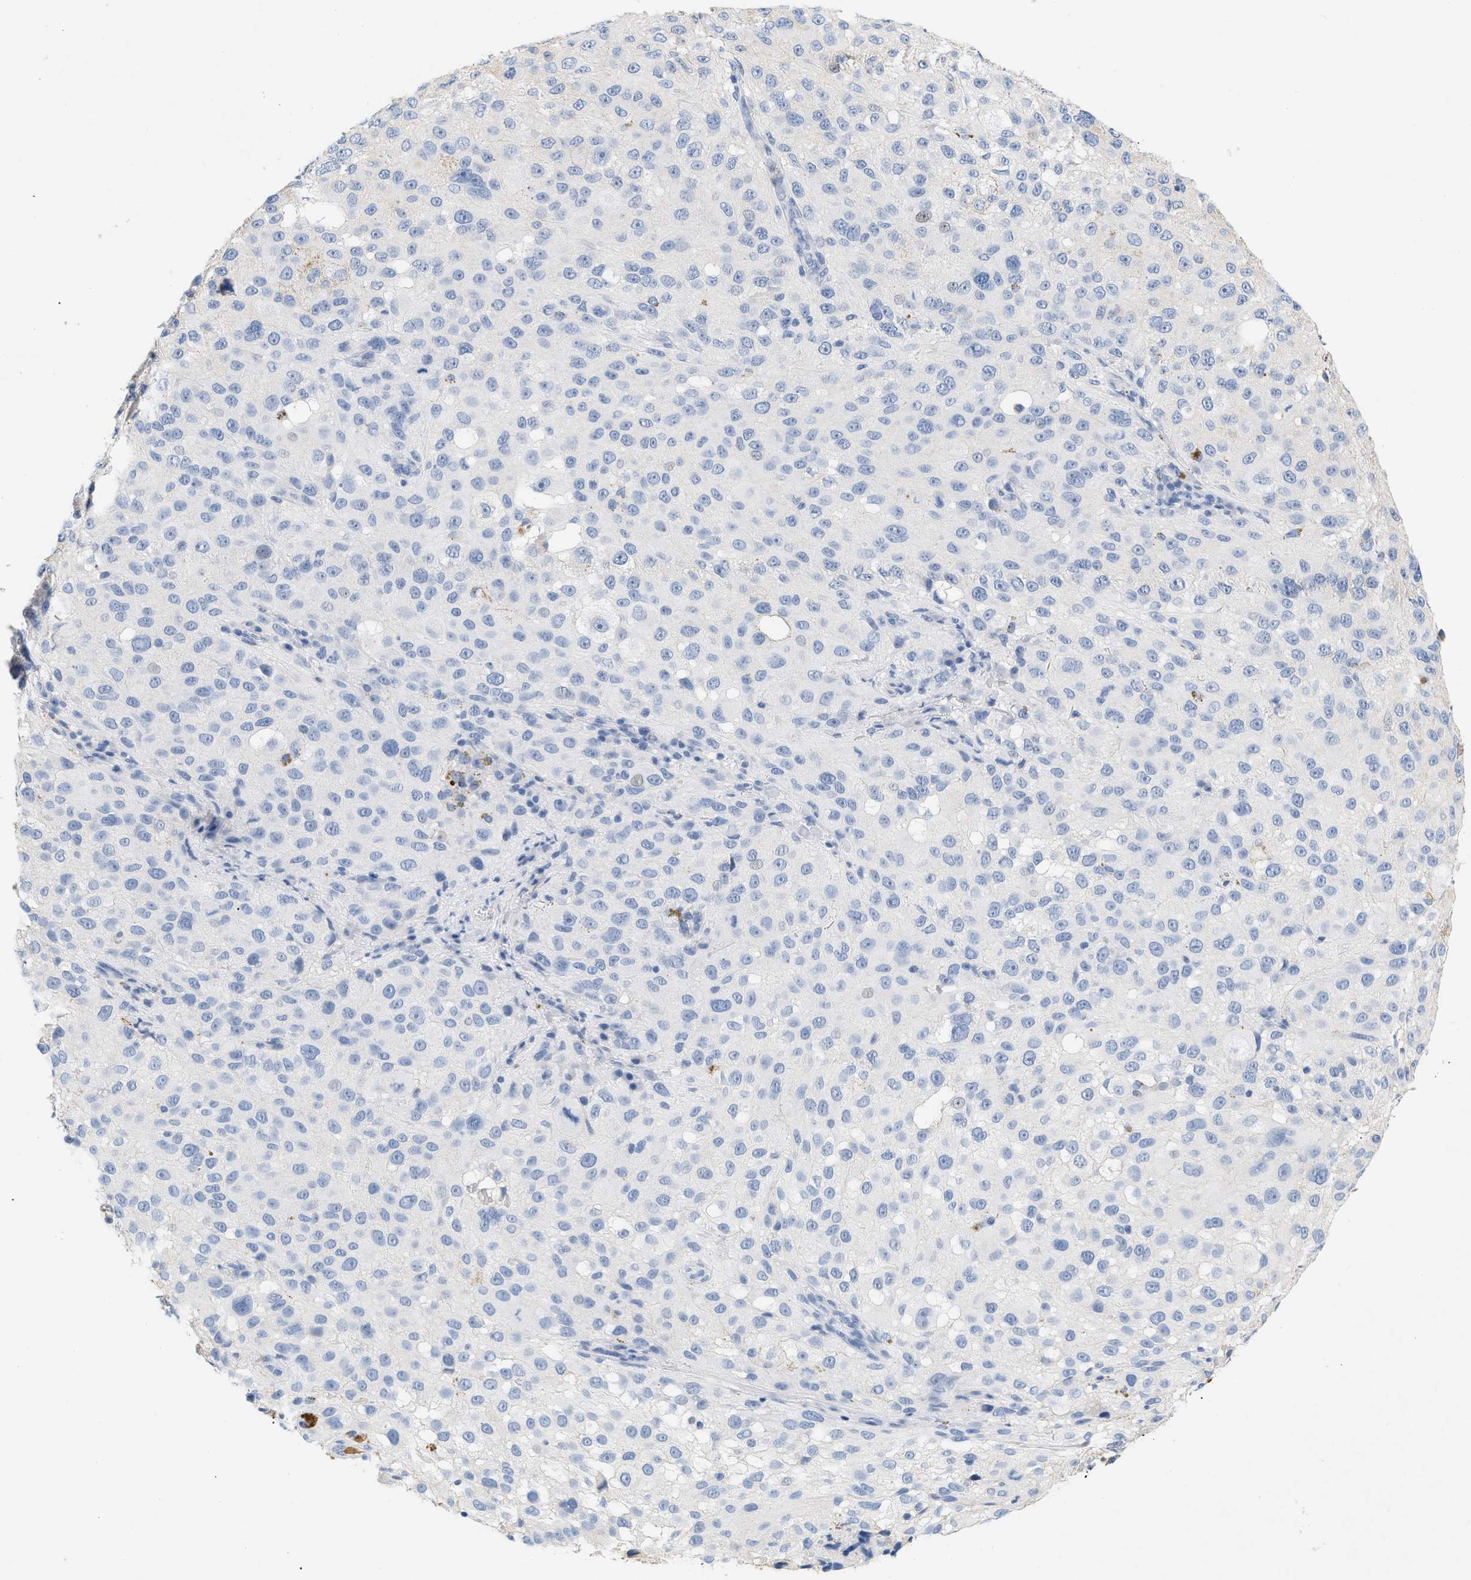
{"staining": {"intensity": "negative", "quantity": "none", "location": "none"}, "tissue": "melanoma", "cell_type": "Tumor cells", "image_type": "cancer", "snomed": [{"axis": "morphology", "description": "Necrosis, NOS"}, {"axis": "morphology", "description": "Malignant melanoma, NOS"}, {"axis": "topography", "description": "Skin"}], "caption": "A micrograph of human malignant melanoma is negative for staining in tumor cells.", "gene": "CFH", "patient": {"sex": "female", "age": 87}}